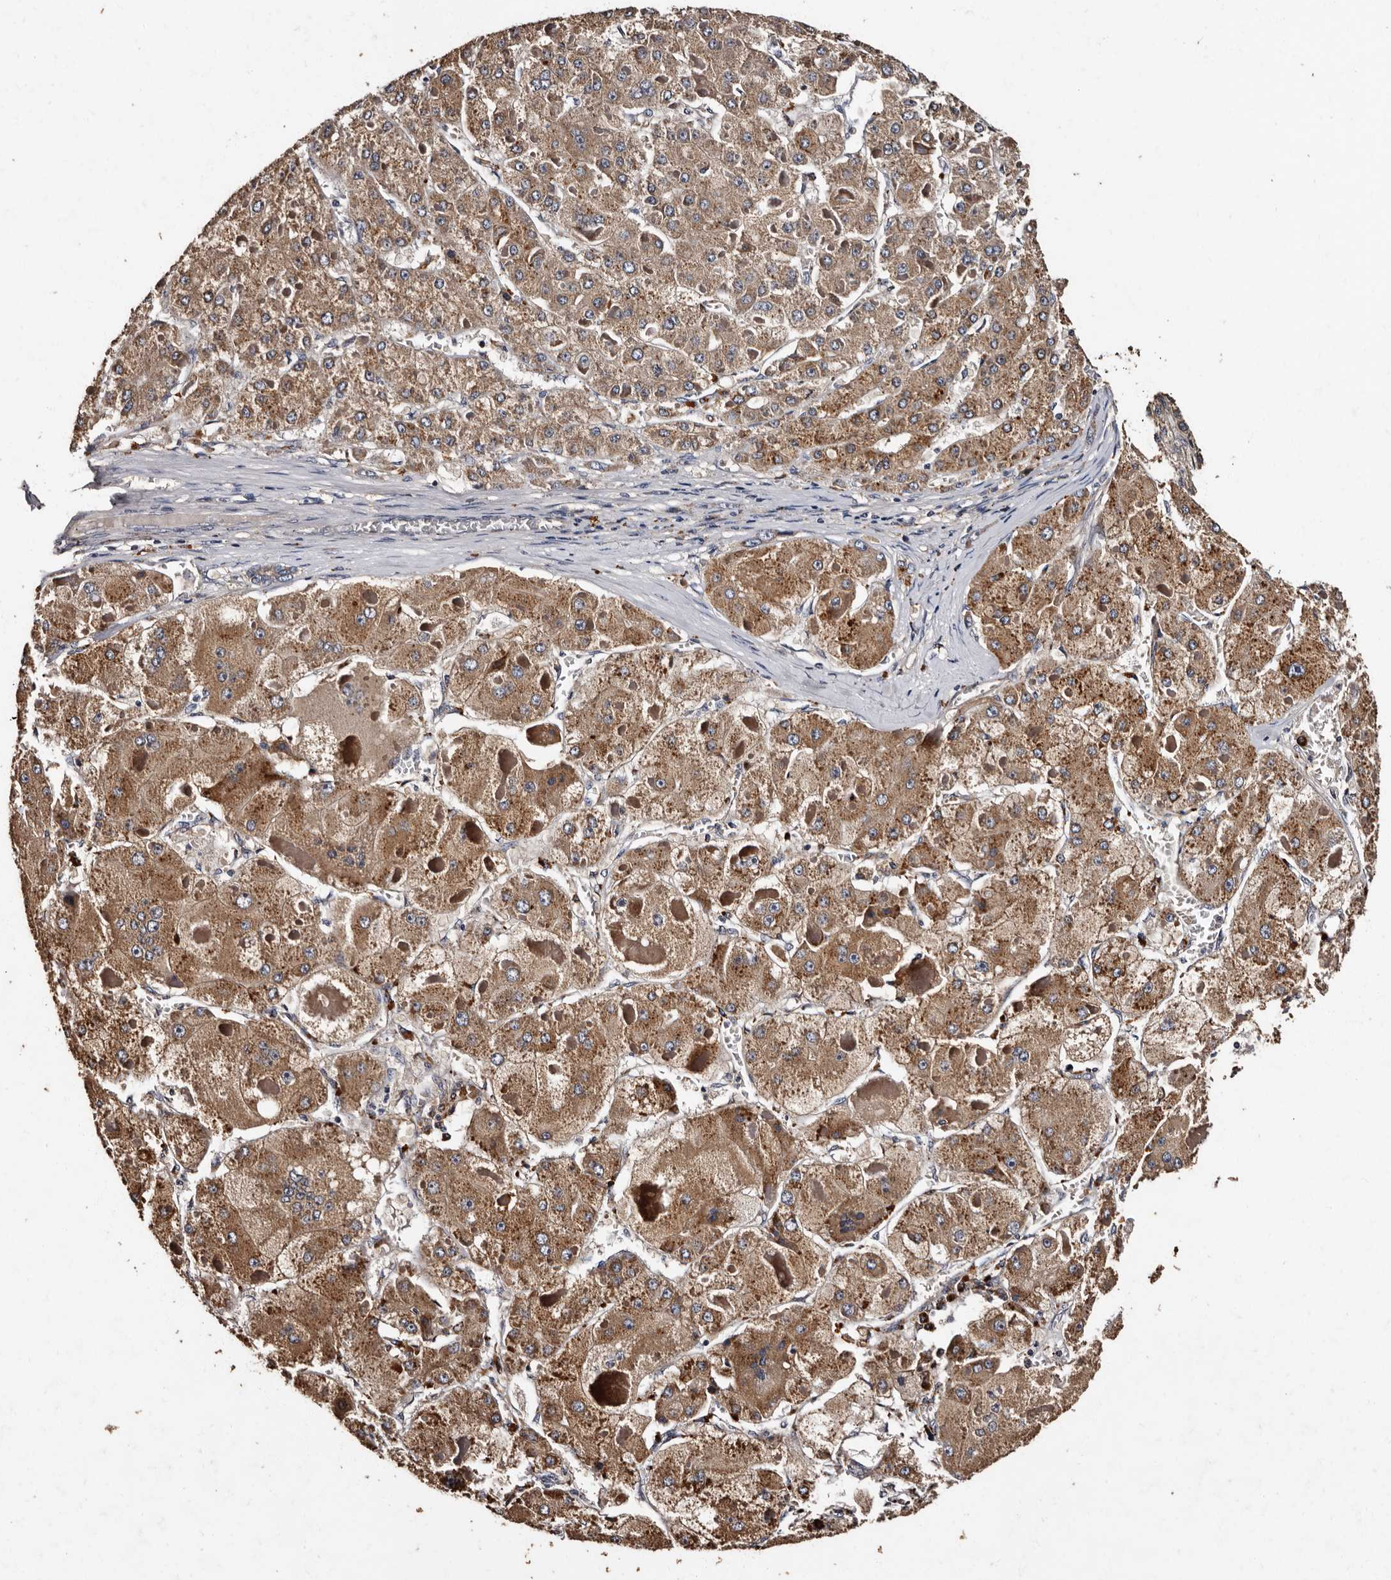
{"staining": {"intensity": "moderate", "quantity": ">75%", "location": "cytoplasmic/membranous"}, "tissue": "liver cancer", "cell_type": "Tumor cells", "image_type": "cancer", "snomed": [{"axis": "morphology", "description": "Carcinoma, Hepatocellular, NOS"}, {"axis": "topography", "description": "Liver"}], "caption": "A brown stain shows moderate cytoplasmic/membranous expression of a protein in liver hepatocellular carcinoma tumor cells.", "gene": "ADCK5", "patient": {"sex": "female", "age": 73}}